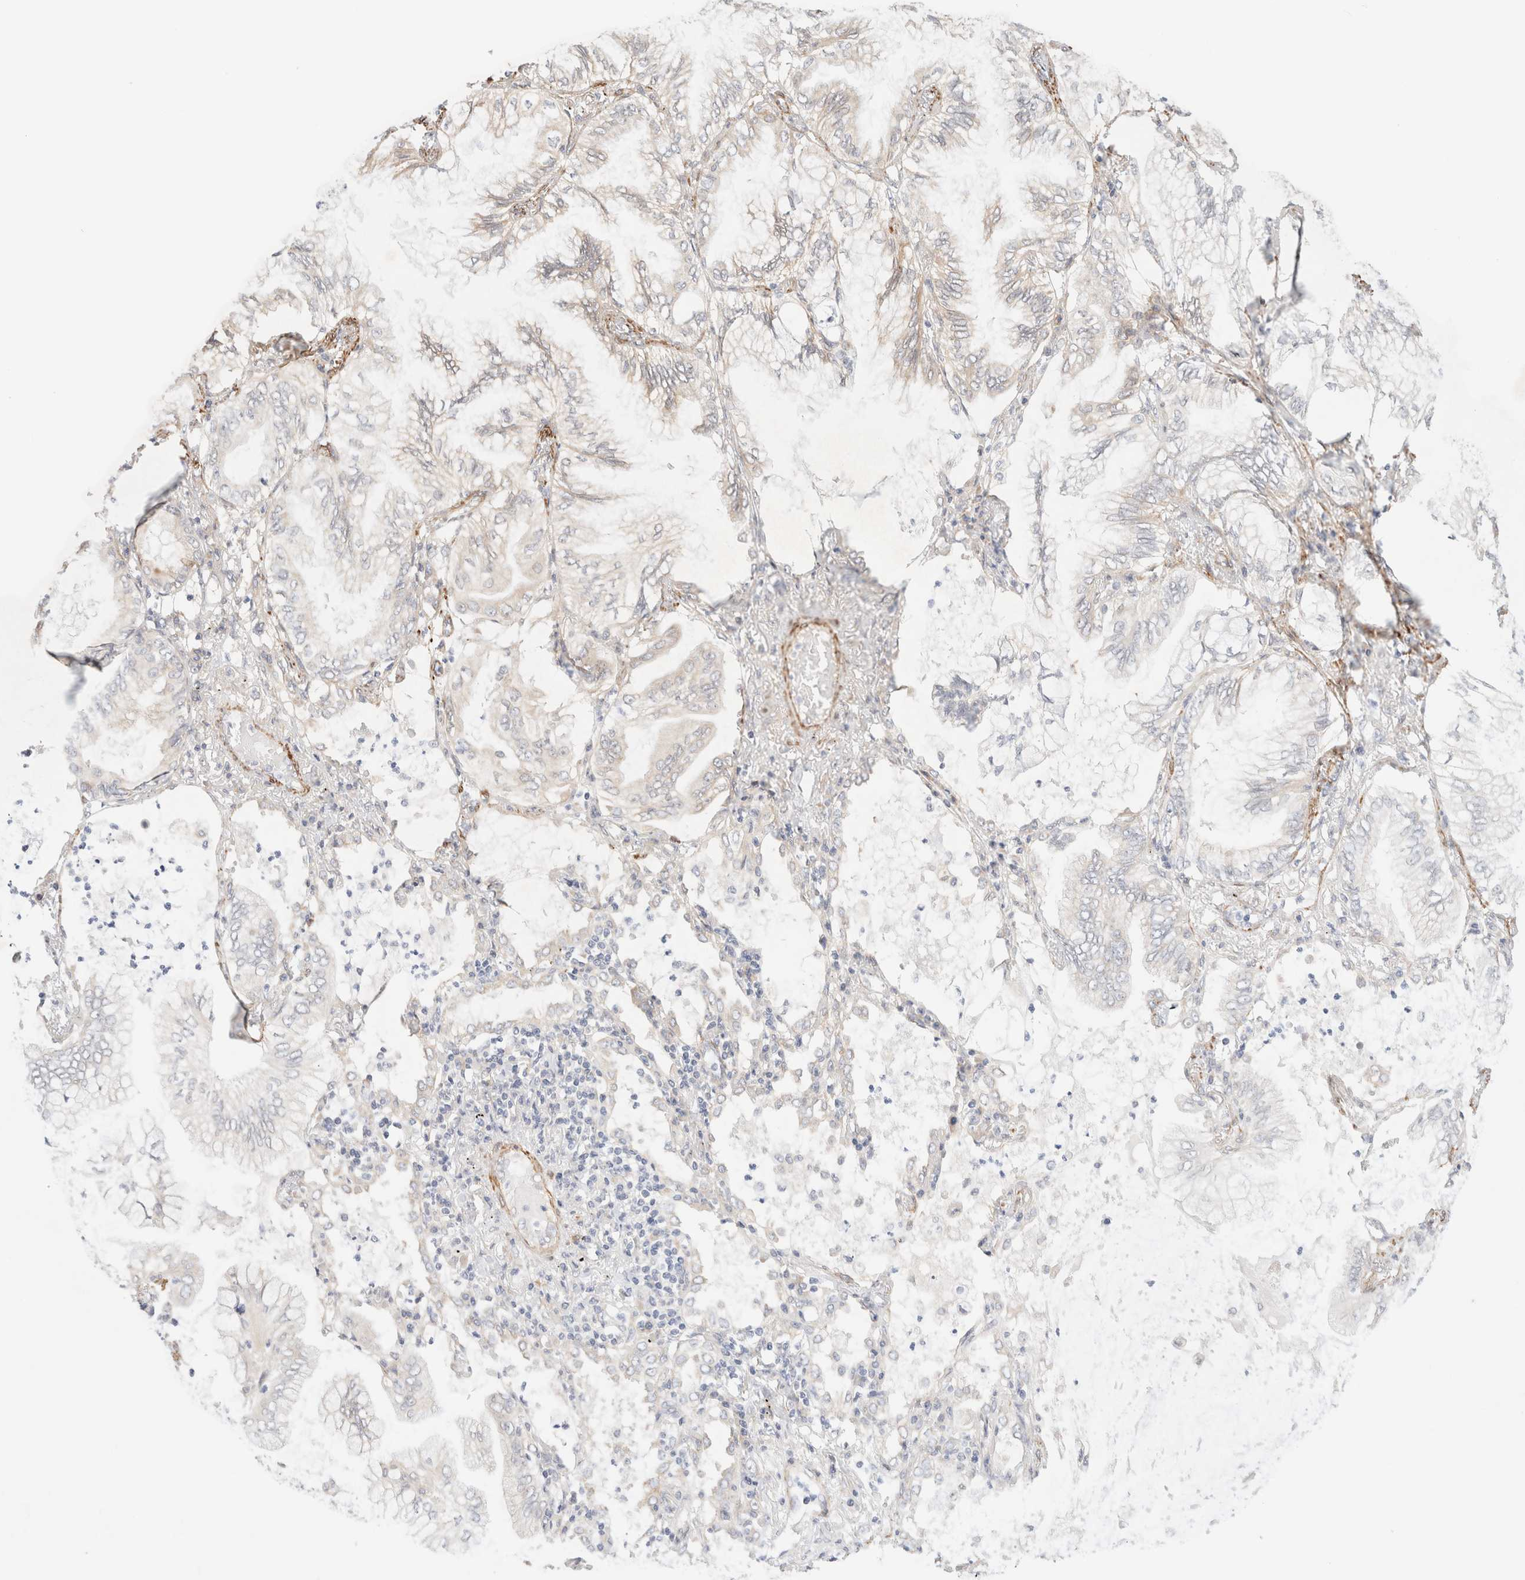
{"staining": {"intensity": "weak", "quantity": "<25%", "location": "cytoplasmic/membranous"}, "tissue": "lung cancer", "cell_type": "Tumor cells", "image_type": "cancer", "snomed": [{"axis": "morphology", "description": "Adenocarcinoma, NOS"}, {"axis": "topography", "description": "Lung"}], "caption": "There is no significant expression in tumor cells of lung cancer (adenocarcinoma).", "gene": "RRP15", "patient": {"sex": "female", "age": 70}}